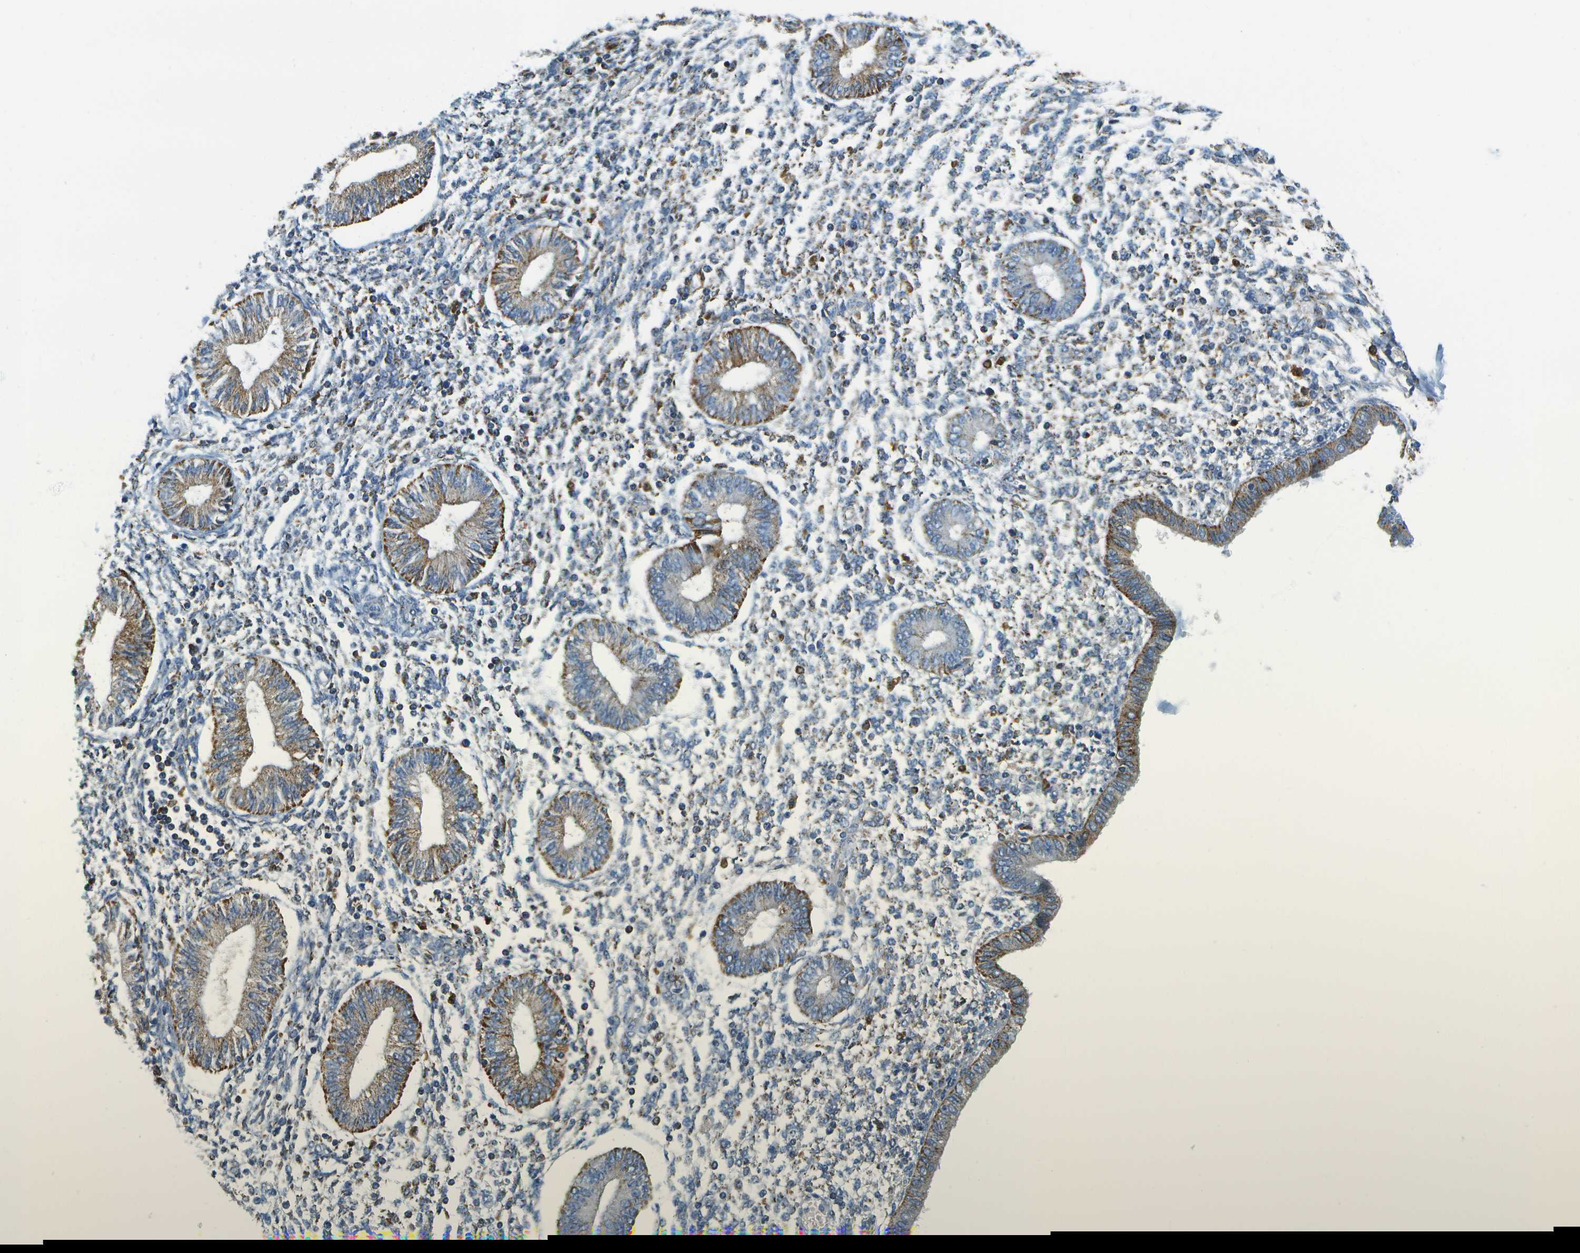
{"staining": {"intensity": "moderate", "quantity": "<25%", "location": "cytoplasmic/membranous"}, "tissue": "endometrium", "cell_type": "Cells in endometrial stroma", "image_type": "normal", "snomed": [{"axis": "morphology", "description": "Normal tissue, NOS"}, {"axis": "topography", "description": "Endometrium"}], "caption": "This image reveals immunohistochemistry staining of benign endometrium, with low moderate cytoplasmic/membranous staining in approximately <25% of cells in endometrial stroma.", "gene": "HLCS", "patient": {"sex": "female", "age": 50}}